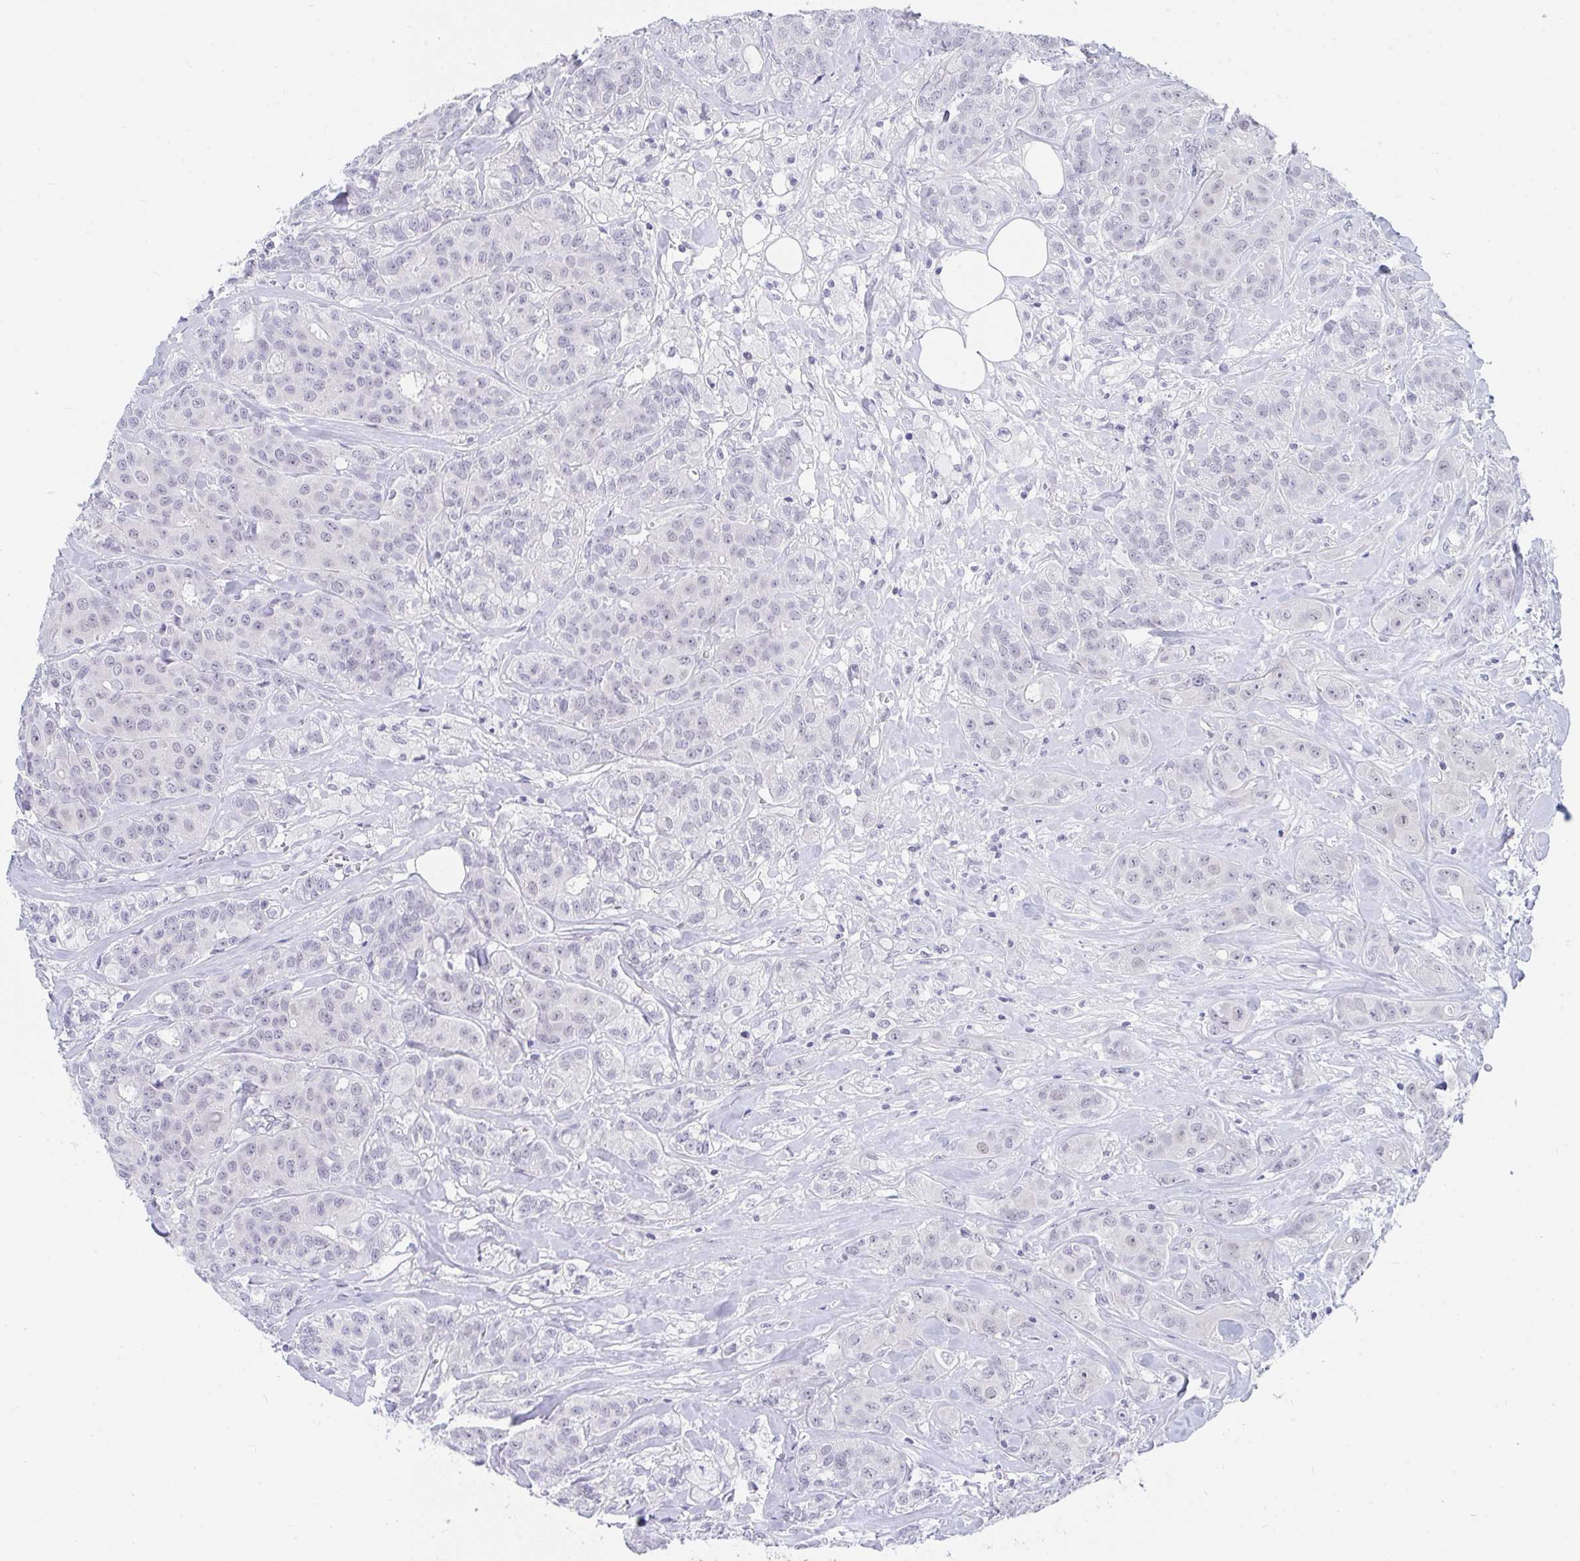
{"staining": {"intensity": "weak", "quantity": "<25%", "location": "nuclear"}, "tissue": "breast cancer", "cell_type": "Tumor cells", "image_type": "cancer", "snomed": [{"axis": "morphology", "description": "Normal tissue, NOS"}, {"axis": "morphology", "description": "Duct carcinoma"}, {"axis": "topography", "description": "Breast"}], "caption": "Immunohistochemistry of breast intraductal carcinoma demonstrates no positivity in tumor cells.", "gene": "DAOA", "patient": {"sex": "female", "age": 43}}